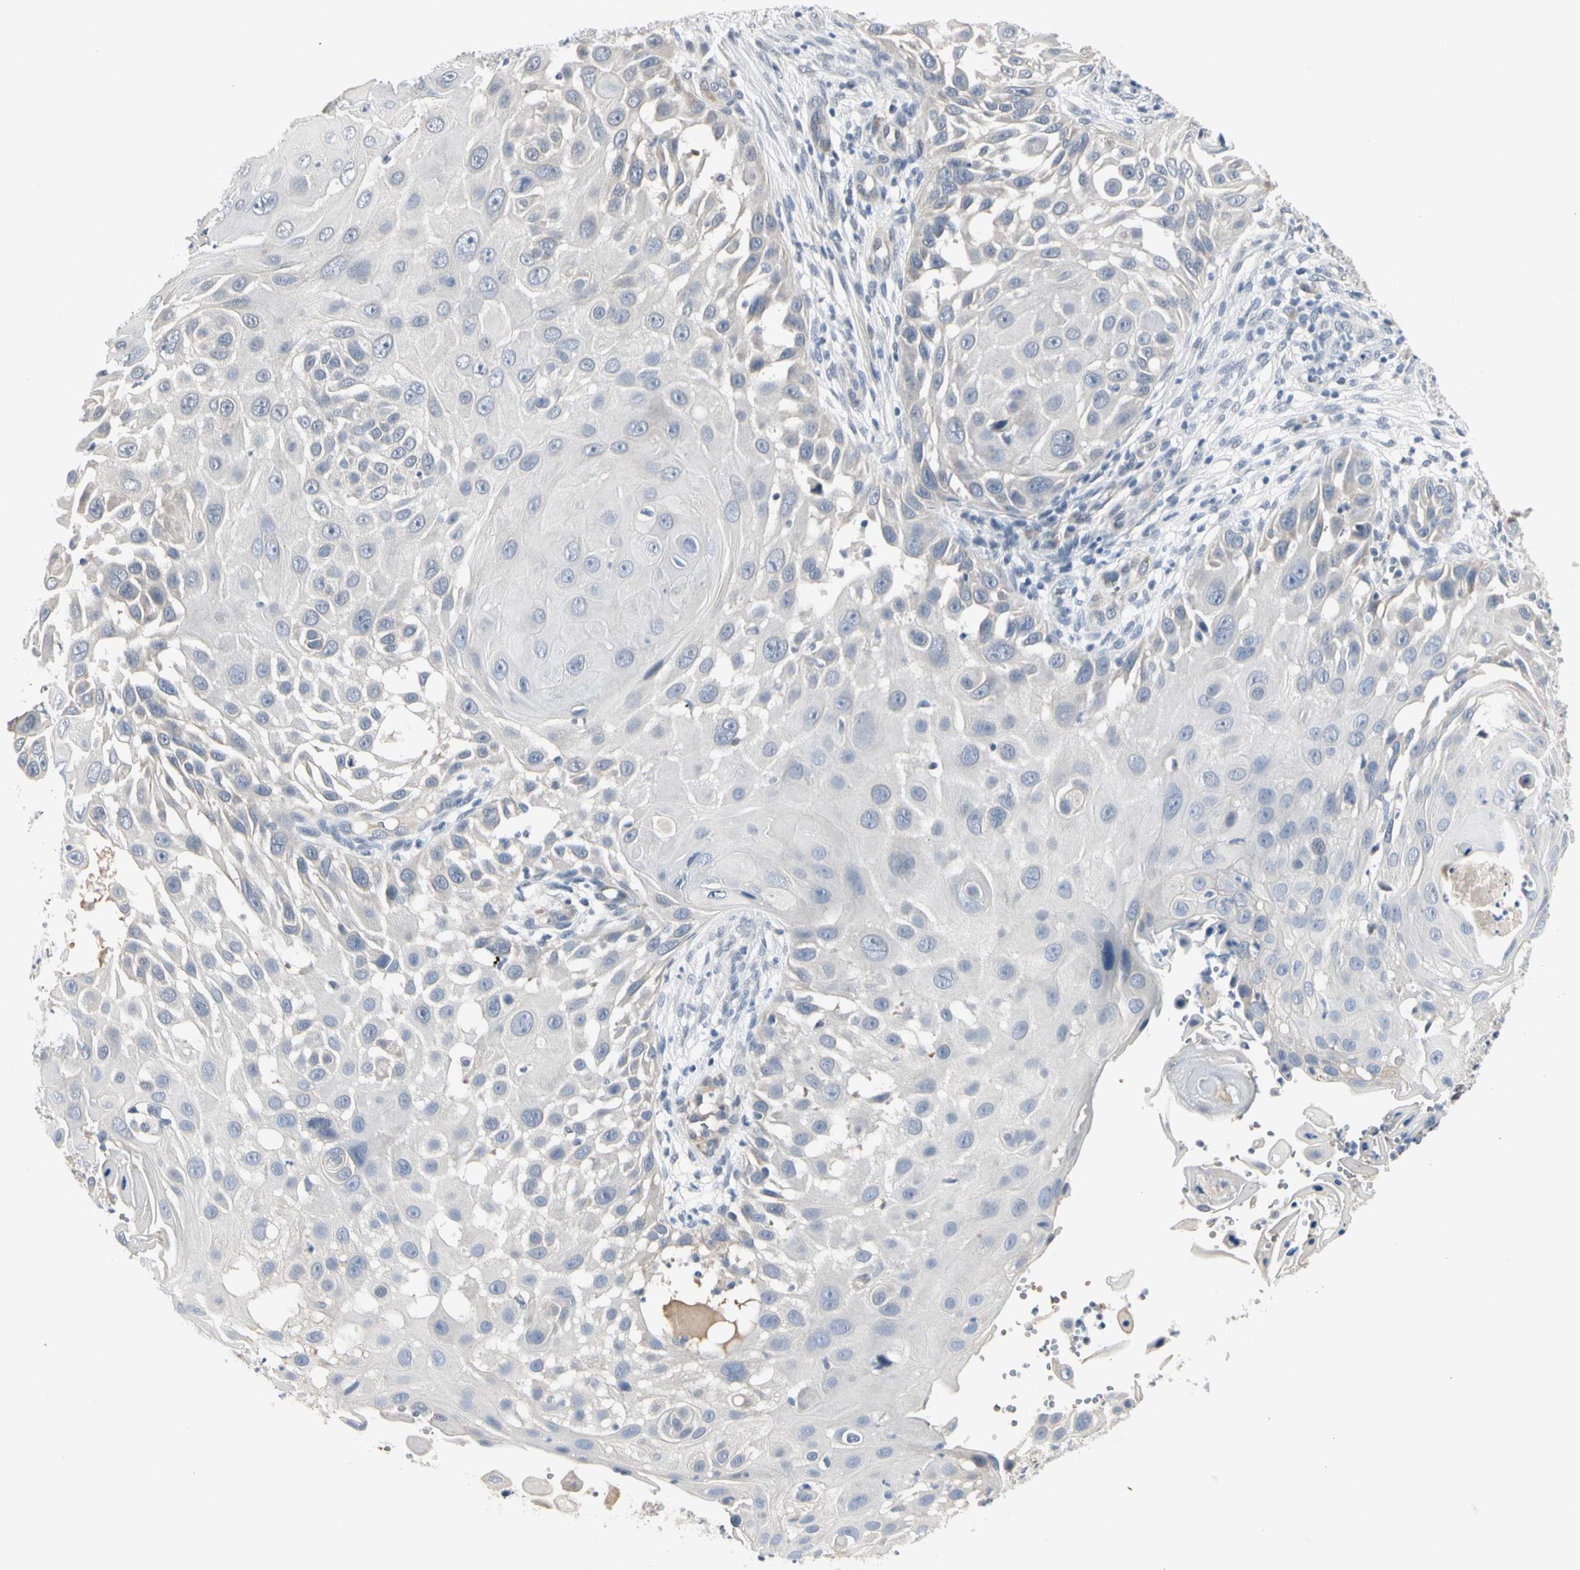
{"staining": {"intensity": "negative", "quantity": "none", "location": "none"}, "tissue": "skin cancer", "cell_type": "Tumor cells", "image_type": "cancer", "snomed": [{"axis": "morphology", "description": "Squamous cell carcinoma, NOS"}, {"axis": "topography", "description": "Skin"}], "caption": "A high-resolution histopathology image shows immunohistochemistry staining of skin cancer, which reveals no significant staining in tumor cells. (Stains: DAB immunohistochemistry (IHC) with hematoxylin counter stain, Microscopy: brightfield microscopy at high magnification).", "gene": "GREM1", "patient": {"sex": "female", "age": 44}}